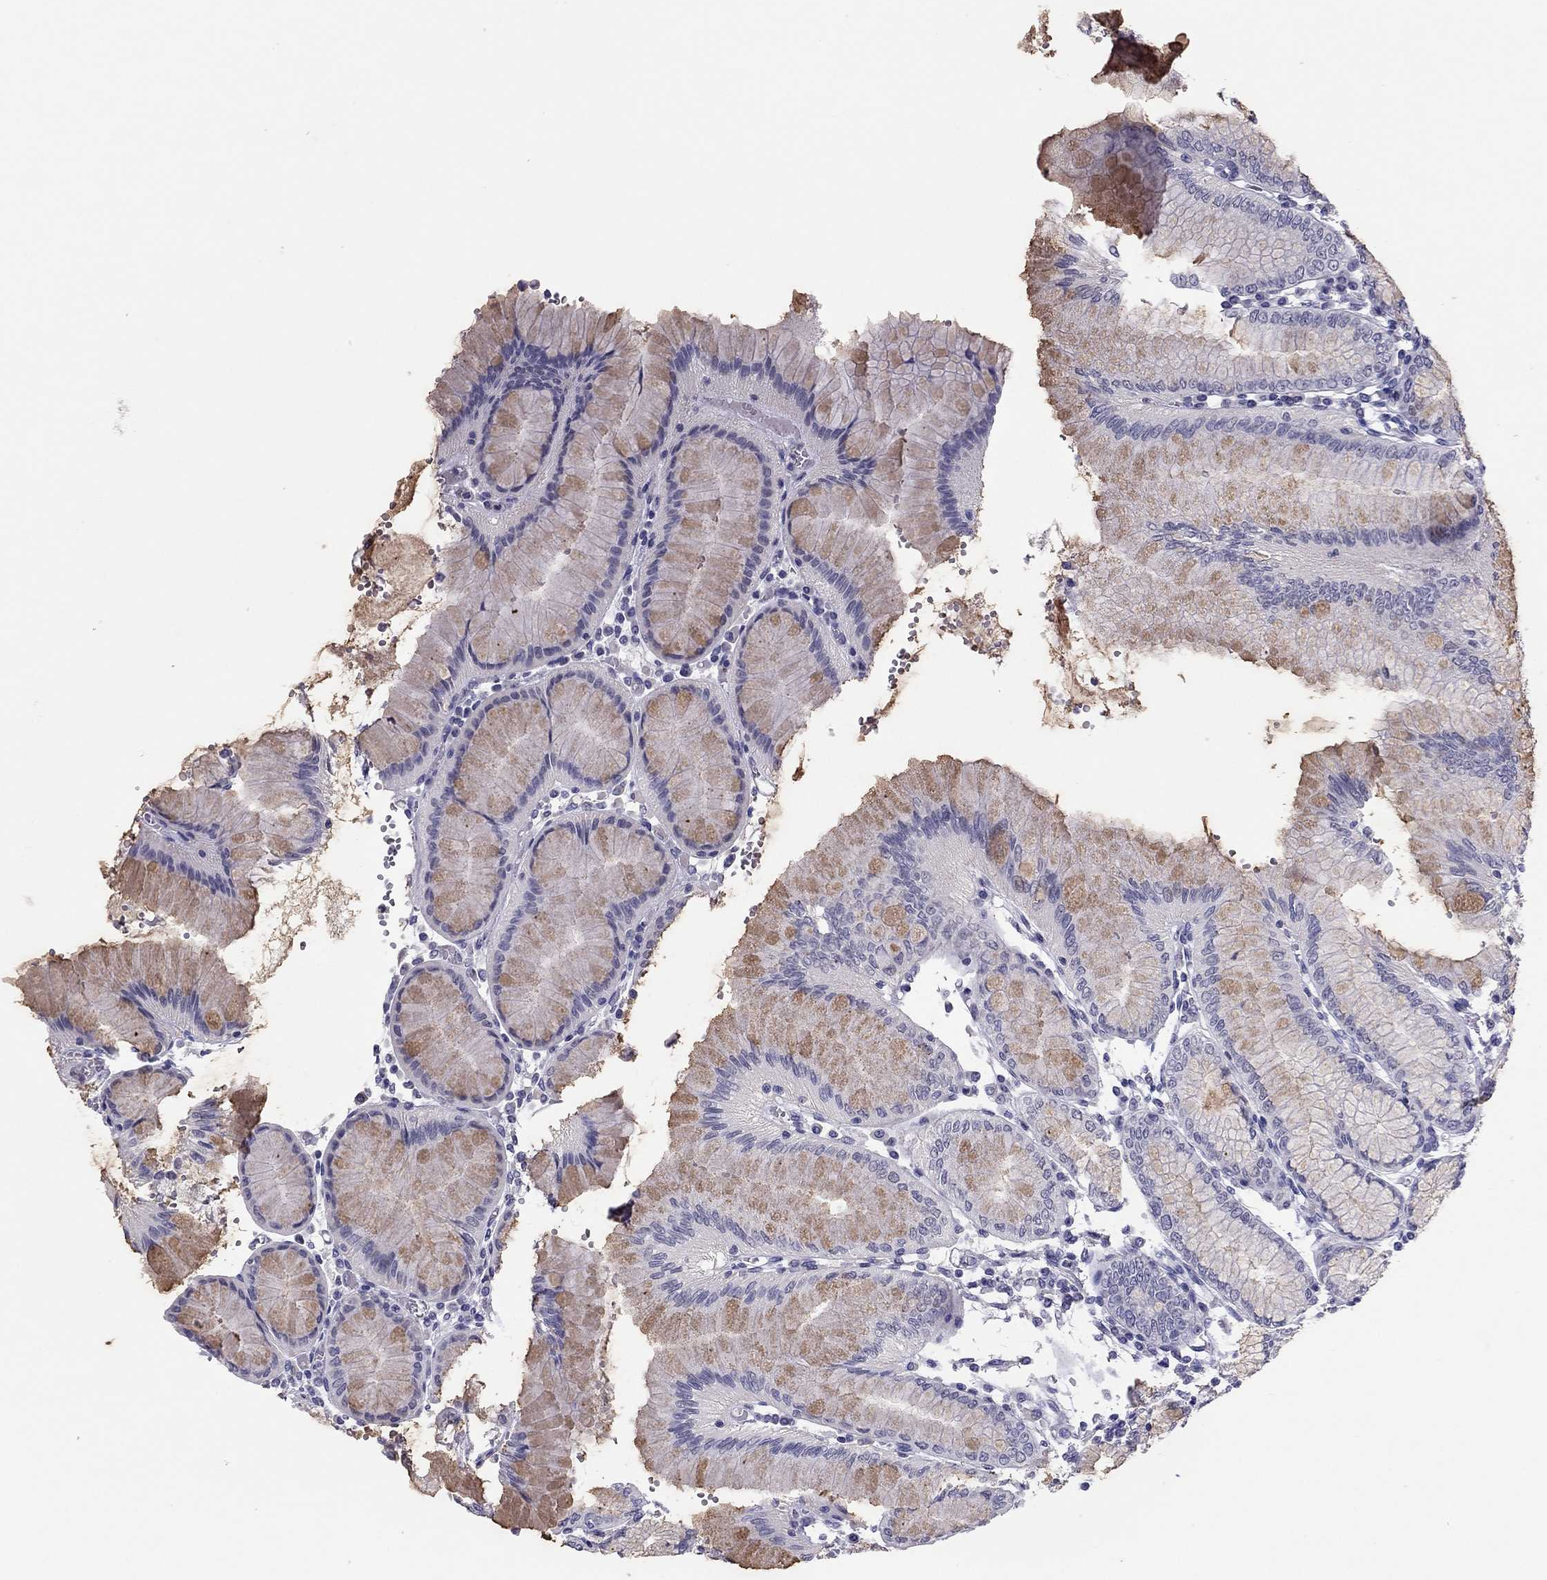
{"staining": {"intensity": "negative", "quantity": "none", "location": "none"}, "tissue": "stomach", "cell_type": "Glandular cells", "image_type": "normal", "snomed": [{"axis": "morphology", "description": "Normal tissue, NOS"}, {"axis": "topography", "description": "Skeletal muscle"}, {"axis": "topography", "description": "Stomach"}], "caption": "IHC micrograph of normal stomach: human stomach stained with DAB shows no significant protein staining in glandular cells.", "gene": "RHO", "patient": {"sex": "female", "age": 57}}